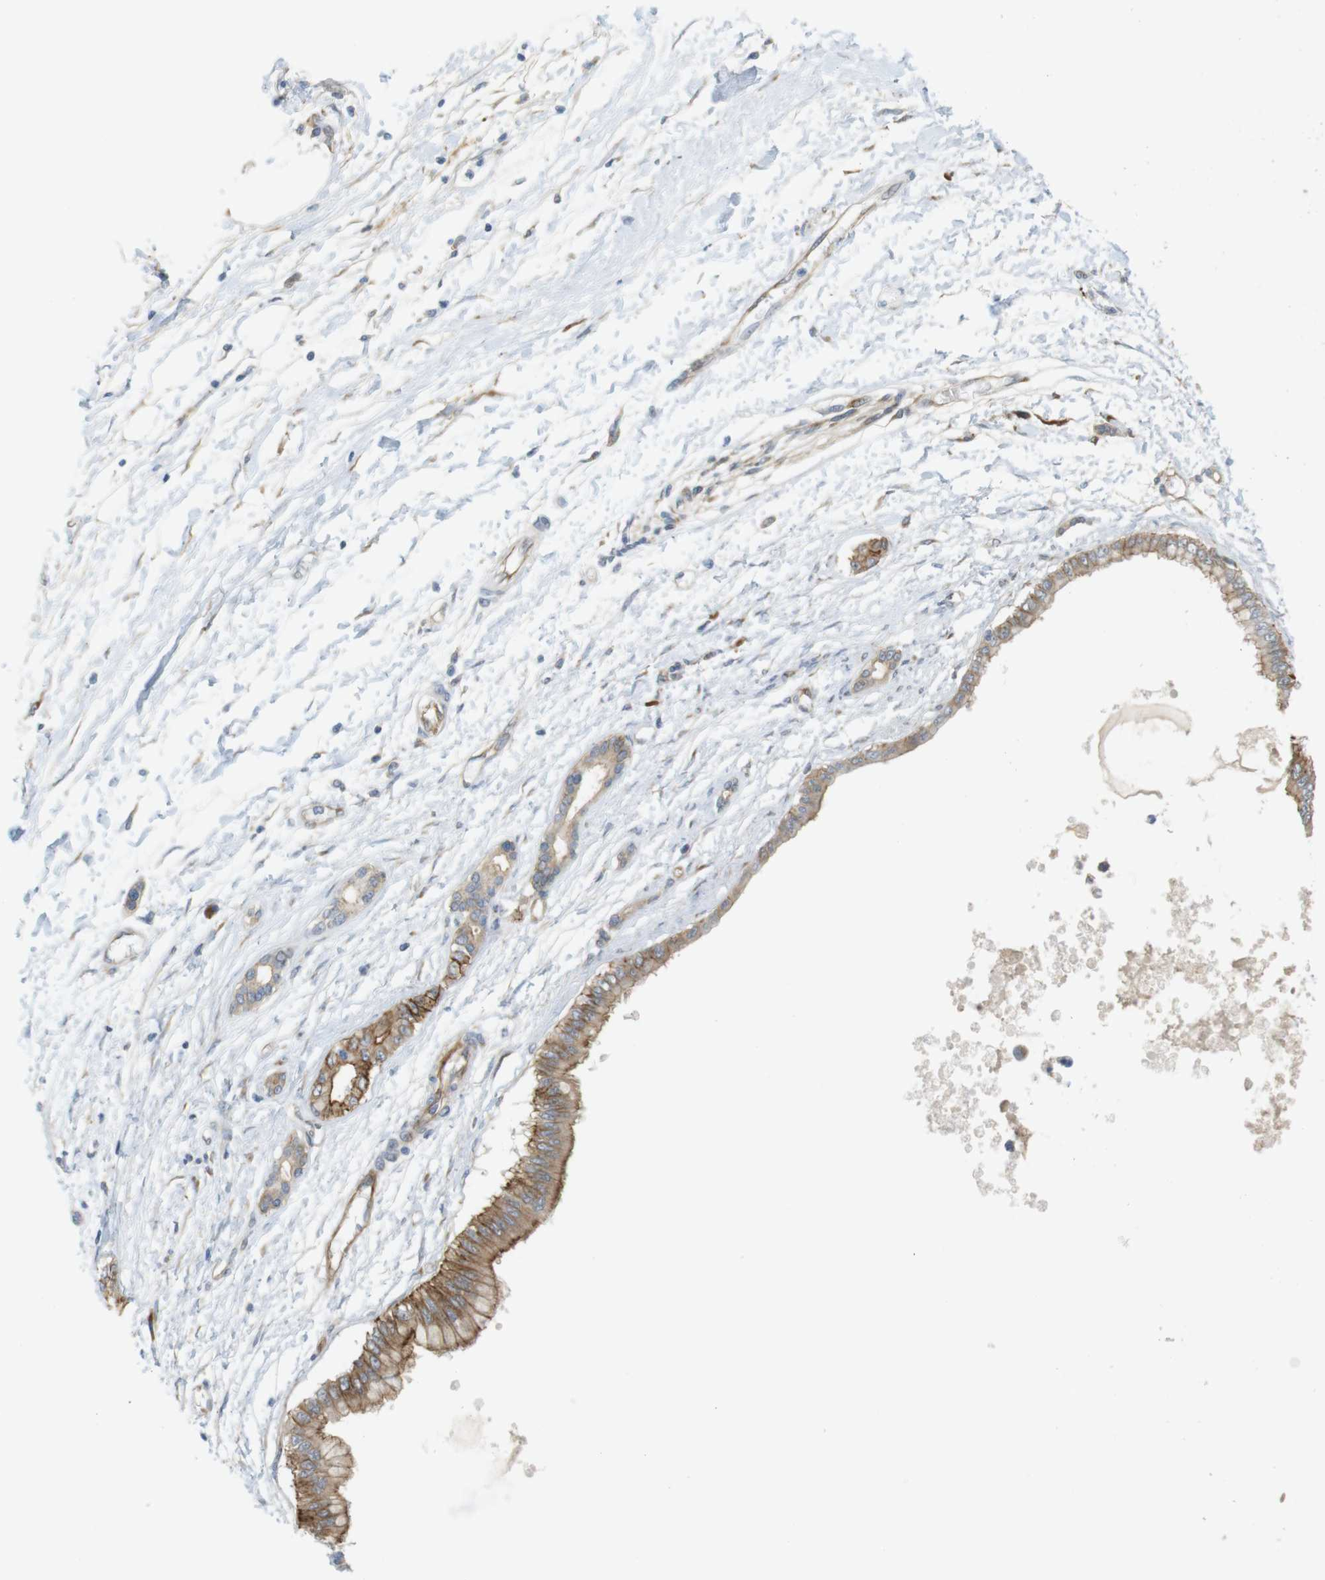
{"staining": {"intensity": "moderate", "quantity": ">75%", "location": "cytoplasmic/membranous"}, "tissue": "pancreatic cancer", "cell_type": "Tumor cells", "image_type": "cancer", "snomed": [{"axis": "morphology", "description": "Adenocarcinoma, NOS"}, {"axis": "topography", "description": "Pancreas"}], "caption": "IHC histopathology image of neoplastic tissue: human adenocarcinoma (pancreatic) stained using IHC exhibits medium levels of moderate protein expression localized specifically in the cytoplasmic/membranous of tumor cells, appearing as a cytoplasmic/membranous brown color.", "gene": "GJC3", "patient": {"sex": "male", "age": 56}}